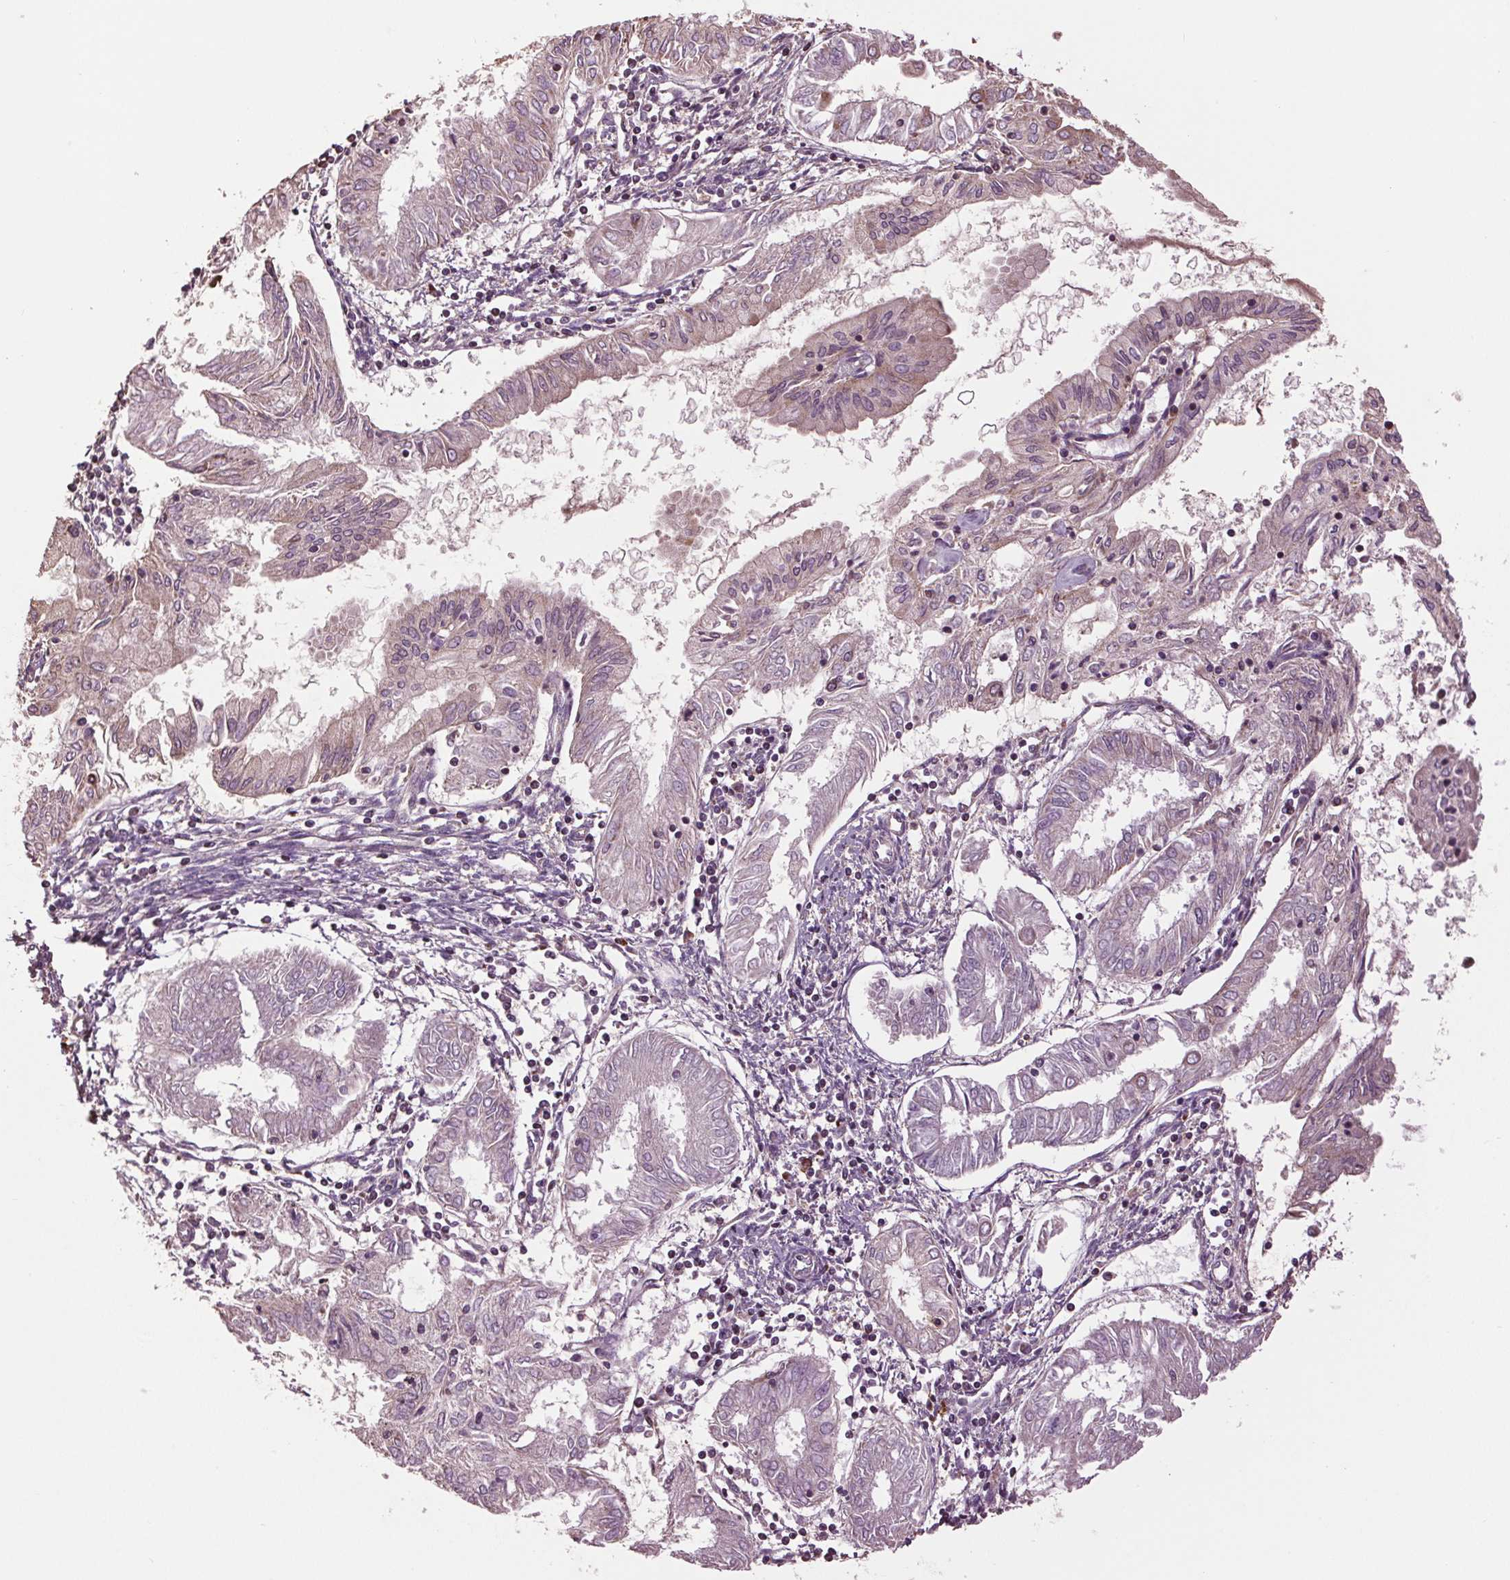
{"staining": {"intensity": "weak", "quantity": "<25%", "location": "cytoplasmic/membranous"}, "tissue": "endometrial cancer", "cell_type": "Tumor cells", "image_type": "cancer", "snomed": [{"axis": "morphology", "description": "Adenocarcinoma, NOS"}, {"axis": "topography", "description": "Endometrium"}], "caption": "There is no significant positivity in tumor cells of endometrial adenocarcinoma.", "gene": "RNPEP", "patient": {"sex": "female", "age": 68}}